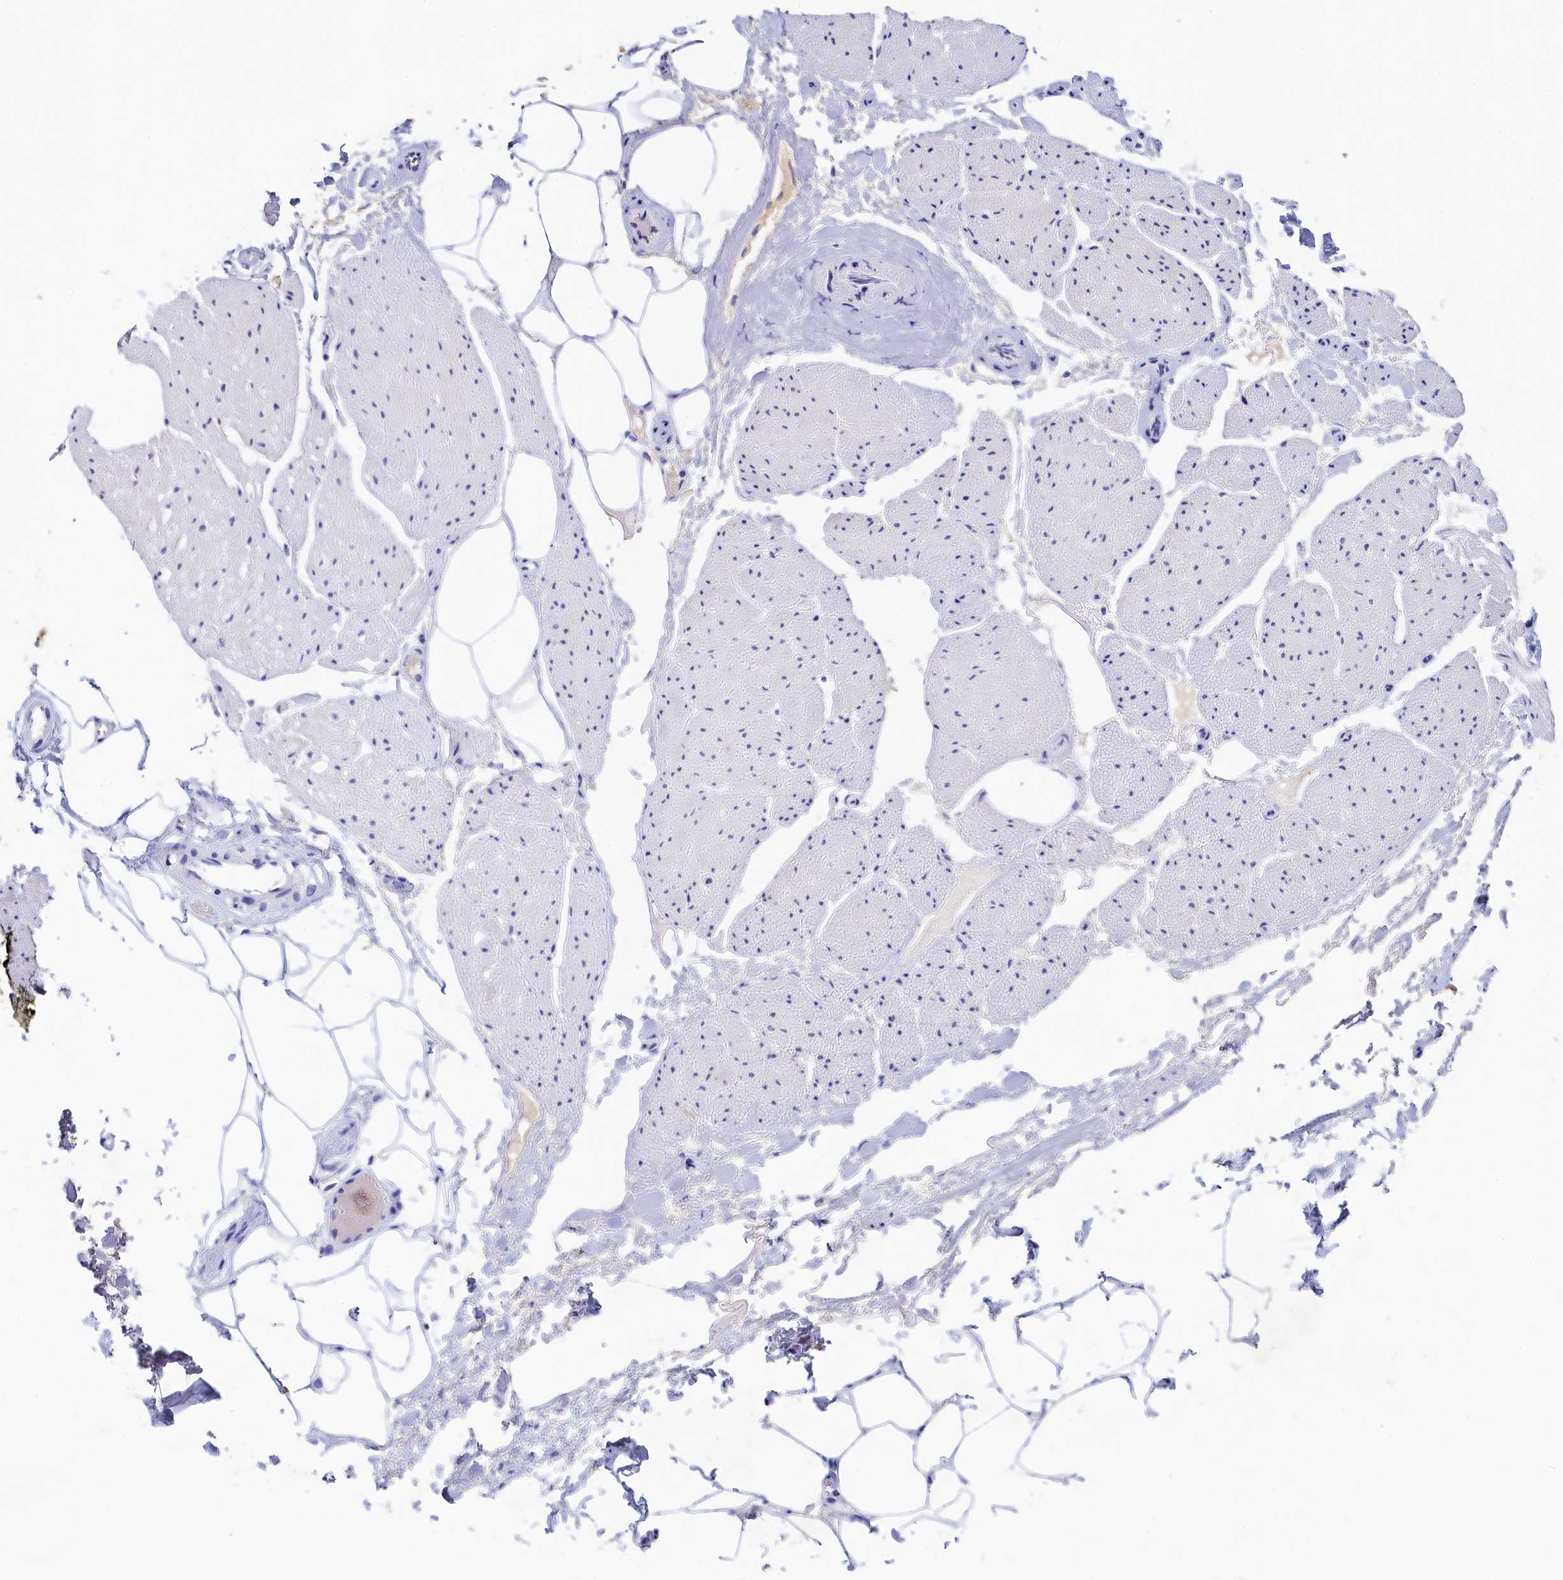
{"staining": {"intensity": "negative", "quantity": "none", "location": "none"}, "tissue": "adipose tissue", "cell_type": "Adipocytes", "image_type": "normal", "snomed": [{"axis": "morphology", "description": "Normal tissue, NOS"}, {"axis": "morphology", "description": "Adenocarcinoma, Low grade"}, {"axis": "topography", "description": "Prostate"}, {"axis": "topography", "description": "Peripheral nerve tissue"}], "caption": "Immunohistochemistry of benign adipose tissue reveals no expression in adipocytes. (Brightfield microscopy of DAB immunohistochemistry at high magnification).", "gene": "GUCA1C", "patient": {"sex": "male", "age": 63}}